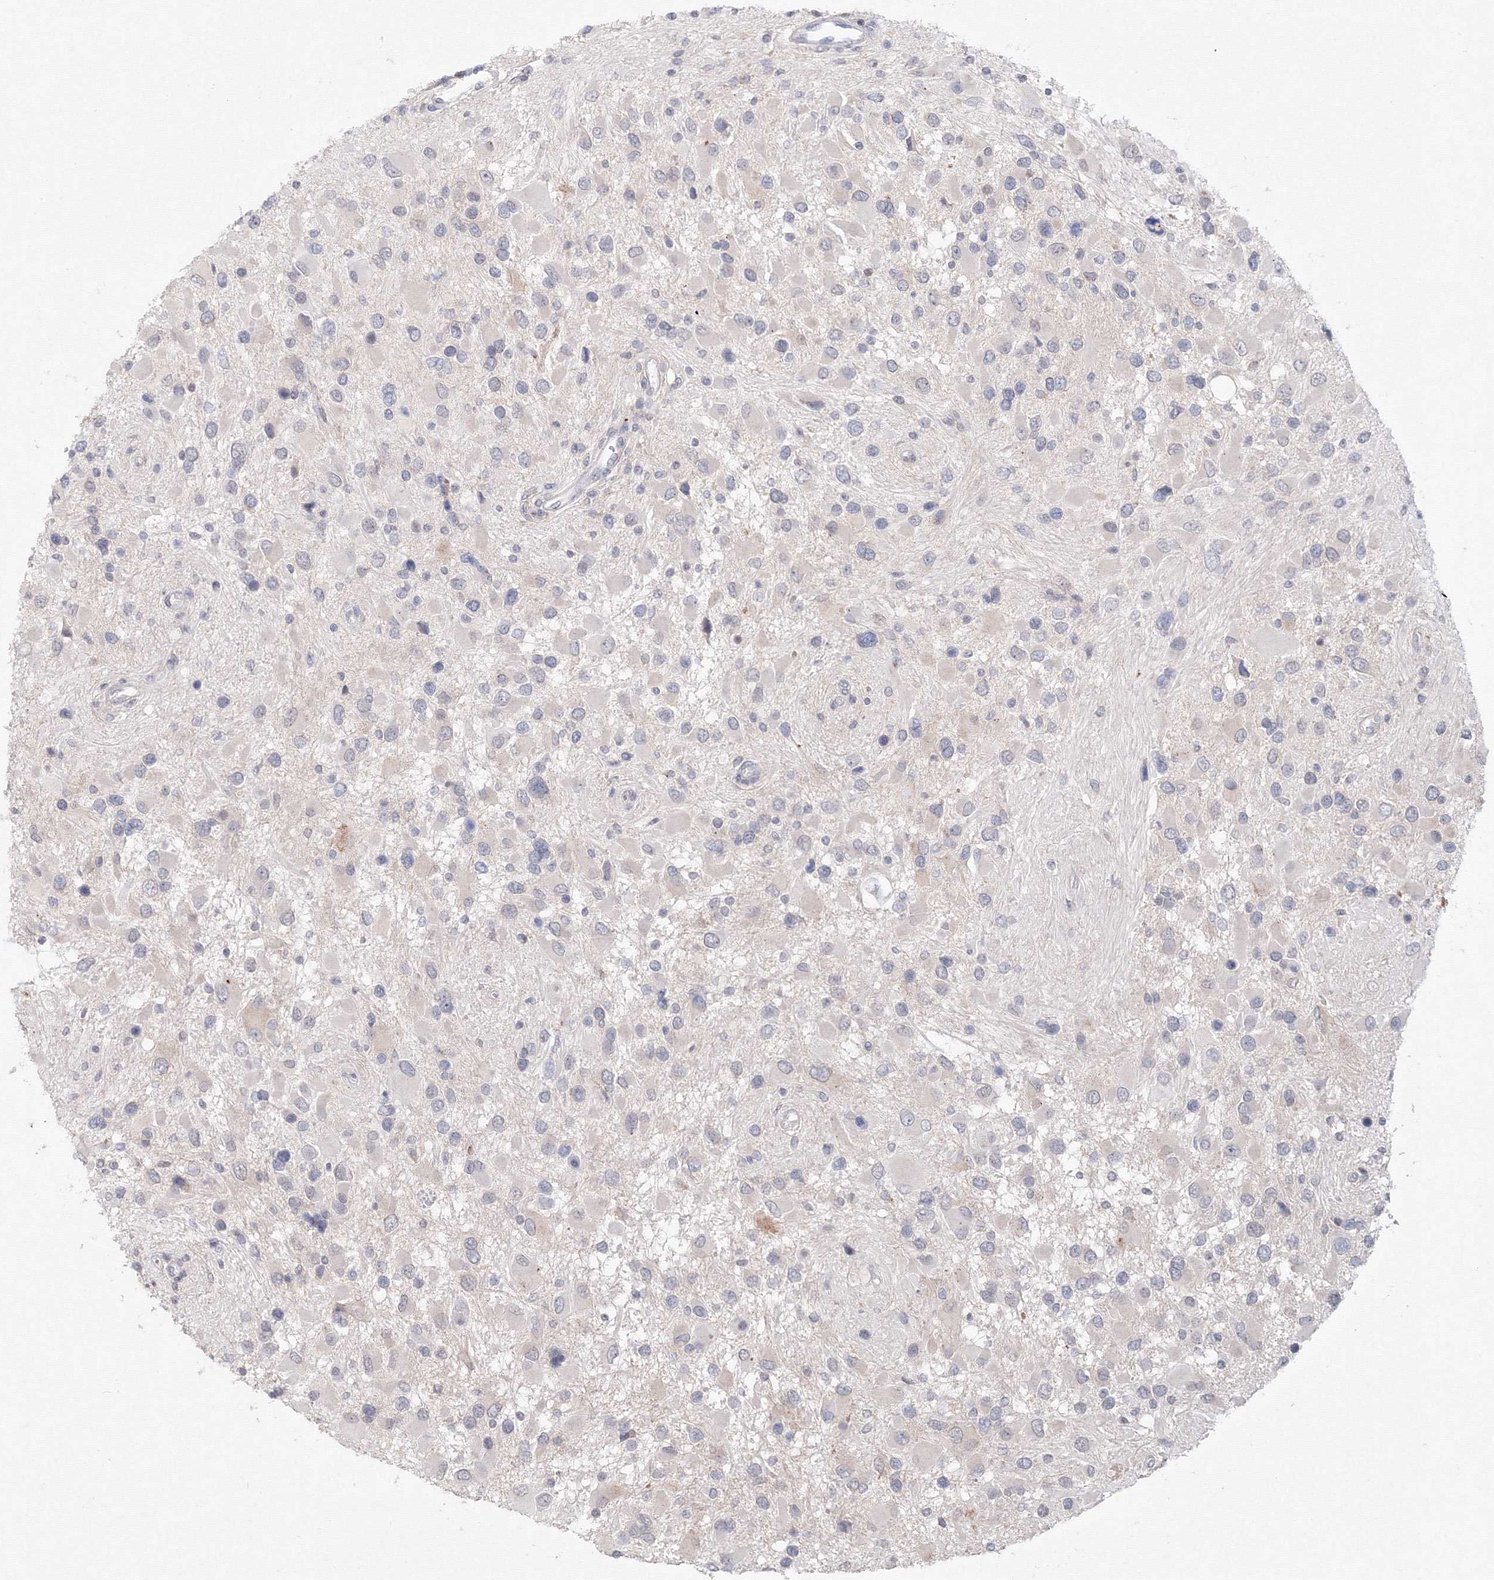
{"staining": {"intensity": "negative", "quantity": "none", "location": "none"}, "tissue": "glioma", "cell_type": "Tumor cells", "image_type": "cancer", "snomed": [{"axis": "morphology", "description": "Glioma, malignant, High grade"}, {"axis": "topography", "description": "Brain"}], "caption": "This image is of high-grade glioma (malignant) stained with immunohistochemistry to label a protein in brown with the nuclei are counter-stained blue. There is no expression in tumor cells. The staining was performed using DAB to visualize the protein expression in brown, while the nuclei were stained in blue with hematoxylin (Magnification: 20x).", "gene": "SLC7A7", "patient": {"sex": "male", "age": 53}}